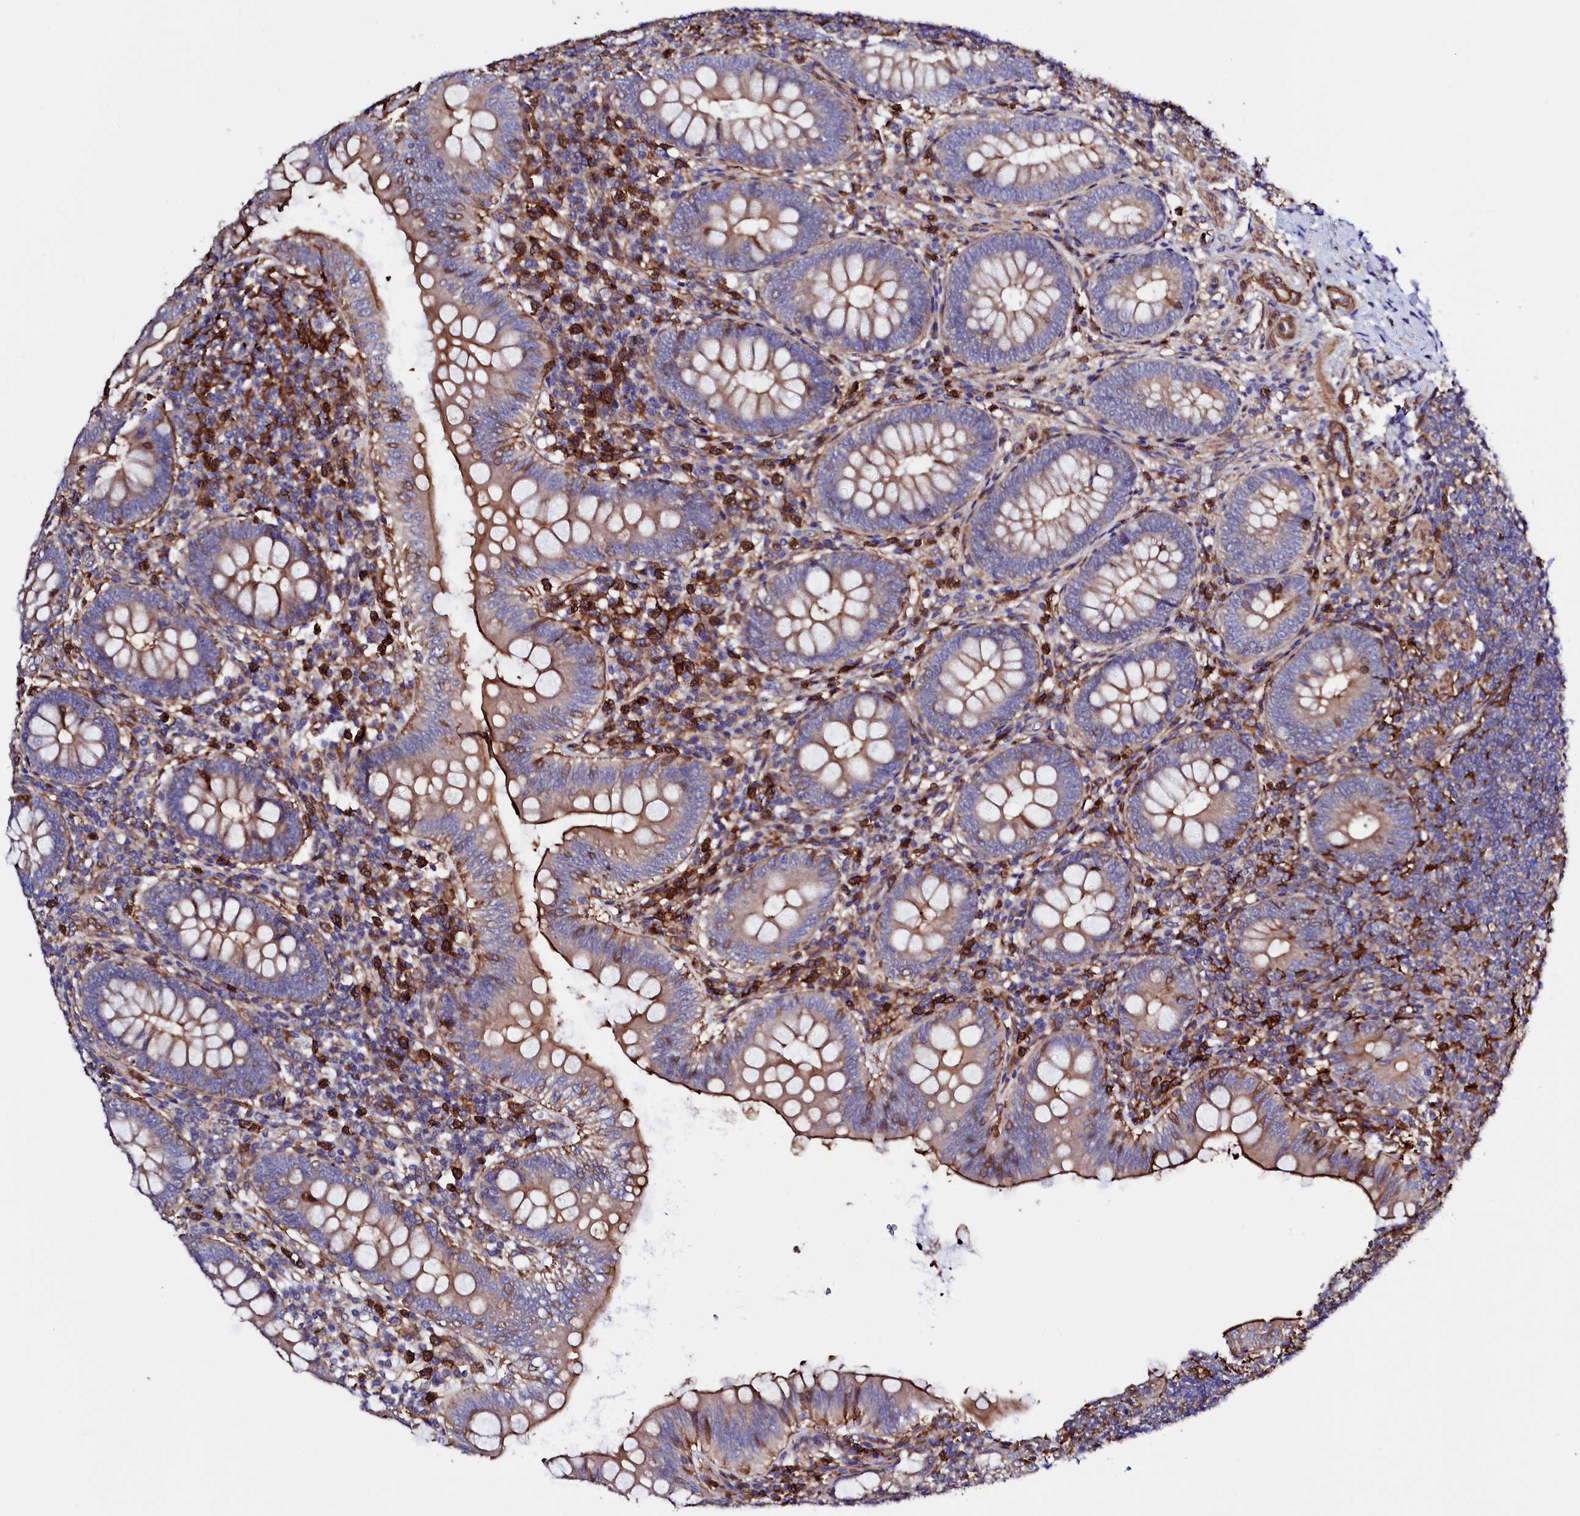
{"staining": {"intensity": "moderate", "quantity": ">75%", "location": "cytoplasmic/membranous"}, "tissue": "appendix", "cell_type": "Glandular cells", "image_type": "normal", "snomed": [{"axis": "morphology", "description": "Normal tissue, NOS"}, {"axis": "topography", "description": "Appendix"}], "caption": "Immunohistochemical staining of normal appendix displays moderate cytoplasmic/membranous protein positivity in about >75% of glandular cells.", "gene": "STAMBPL1", "patient": {"sex": "male", "age": 14}}